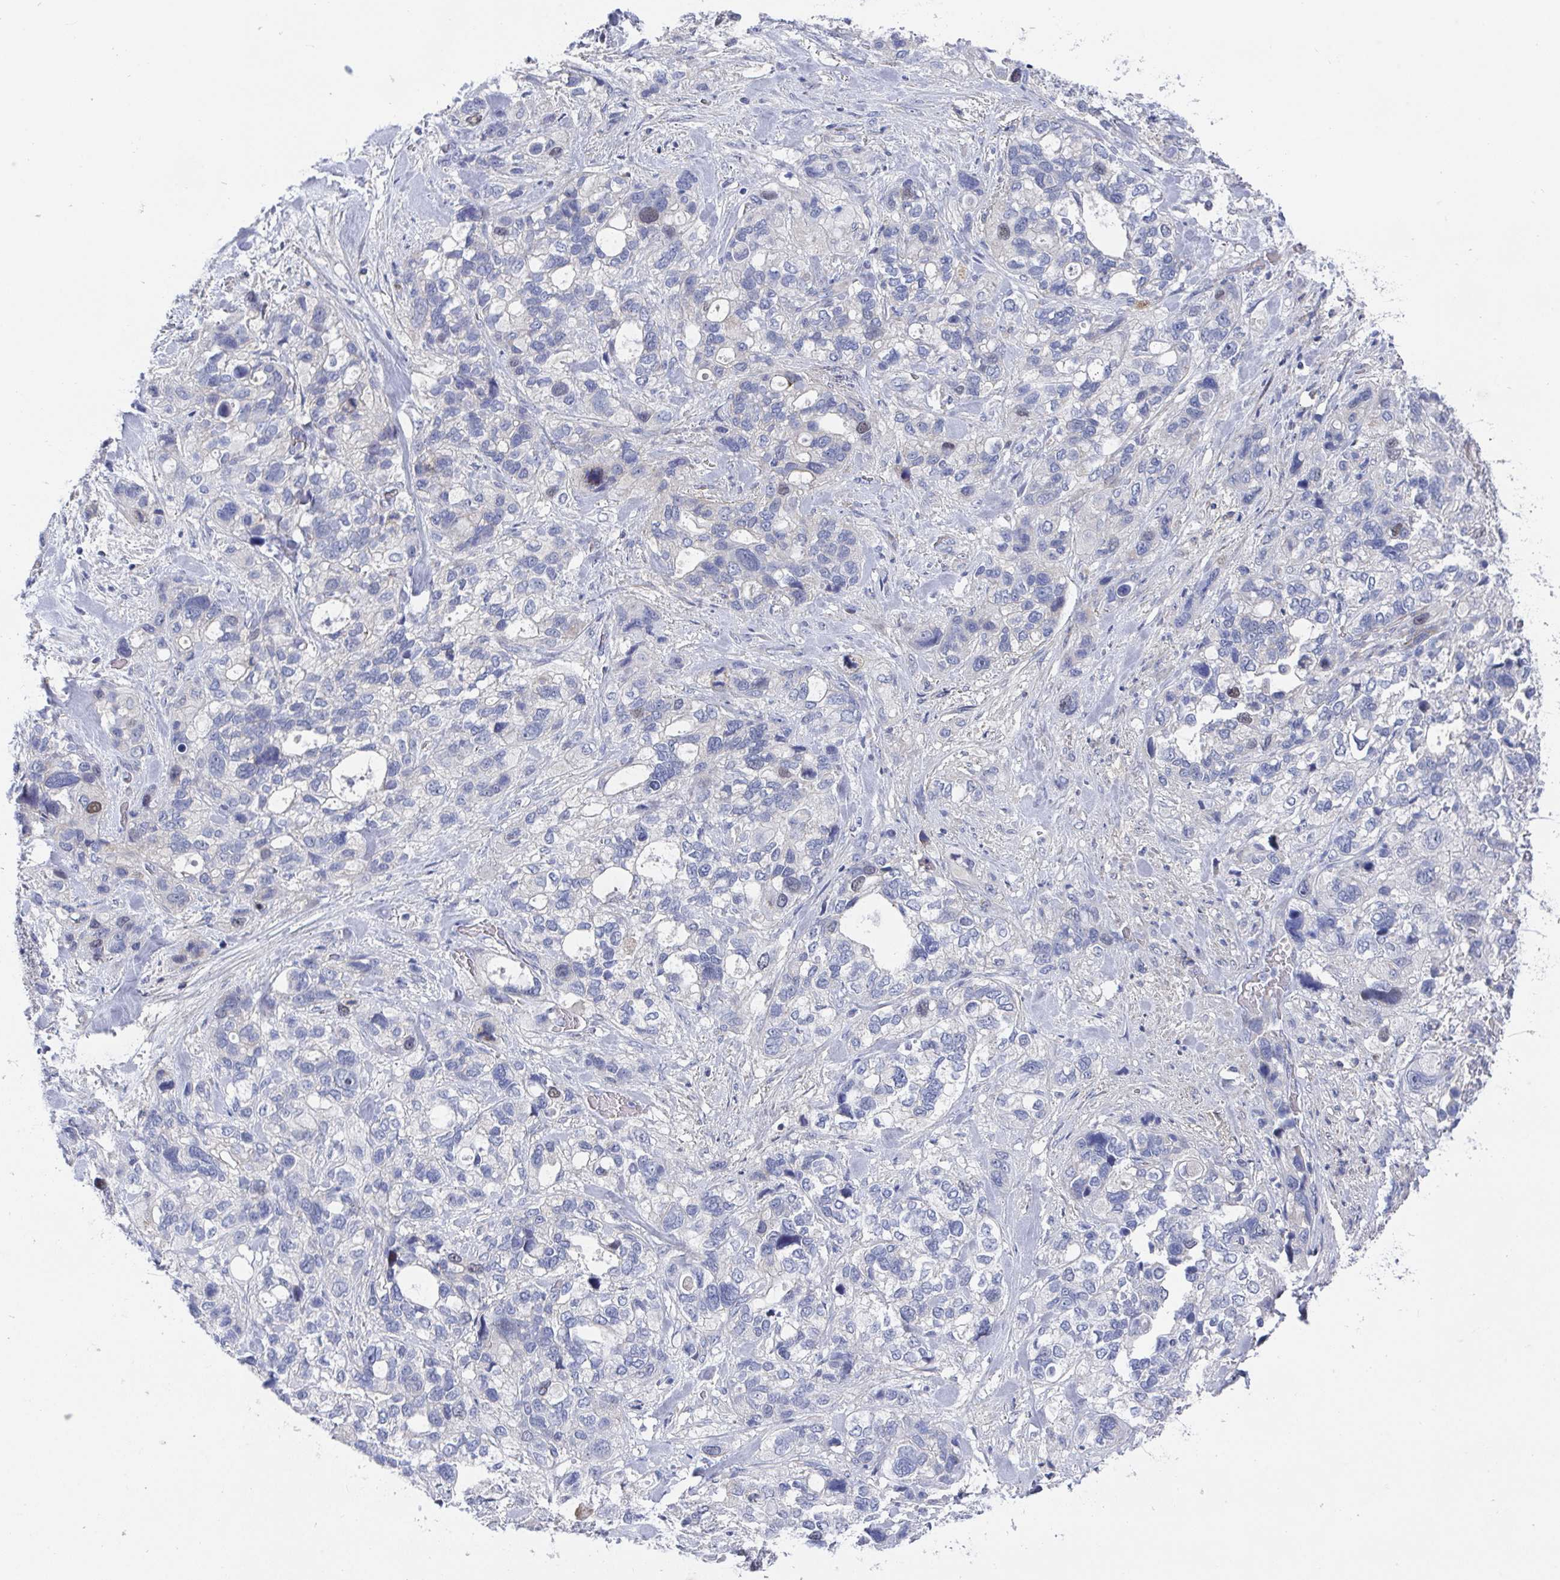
{"staining": {"intensity": "weak", "quantity": "<25%", "location": "nuclear"}, "tissue": "stomach cancer", "cell_type": "Tumor cells", "image_type": "cancer", "snomed": [{"axis": "morphology", "description": "Adenocarcinoma, NOS"}, {"axis": "topography", "description": "Stomach, upper"}], "caption": "DAB (3,3'-diaminobenzidine) immunohistochemical staining of stomach adenocarcinoma shows no significant staining in tumor cells.", "gene": "ATP5F1C", "patient": {"sex": "female", "age": 81}}